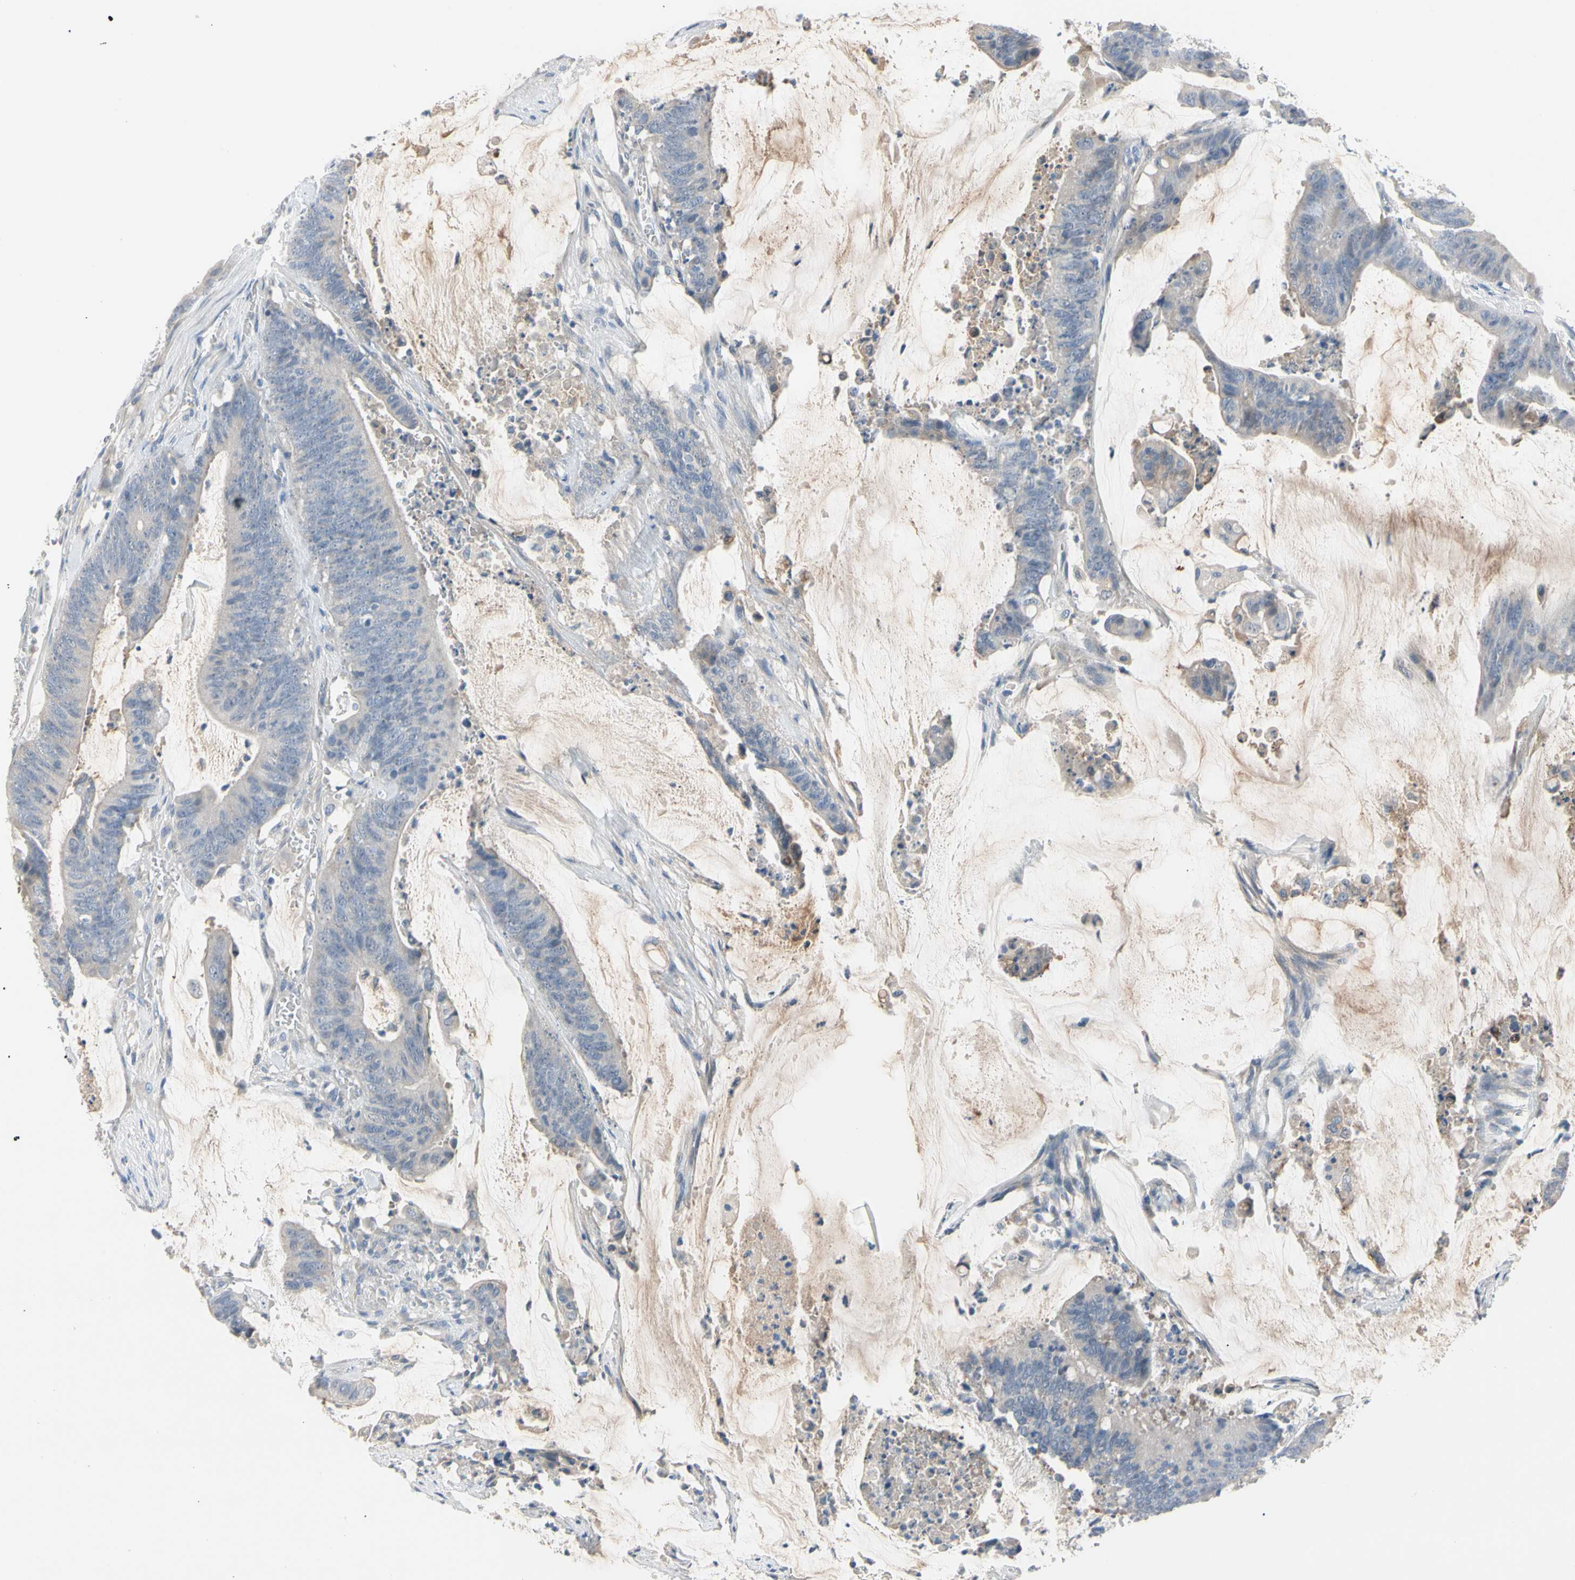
{"staining": {"intensity": "negative", "quantity": "none", "location": "none"}, "tissue": "colorectal cancer", "cell_type": "Tumor cells", "image_type": "cancer", "snomed": [{"axis": "morphology", "description": "Adenocarcinoma, NOS"}, {"axis": "topography", "description": "Rectum"}], "caption": "DAB immunohistochemical staining of human adenocarcinoma (colorectal) exhibits no significant expression in tumor cells.", "gene": "MARK1", "patient": {"sex": "female", "age": 66}}